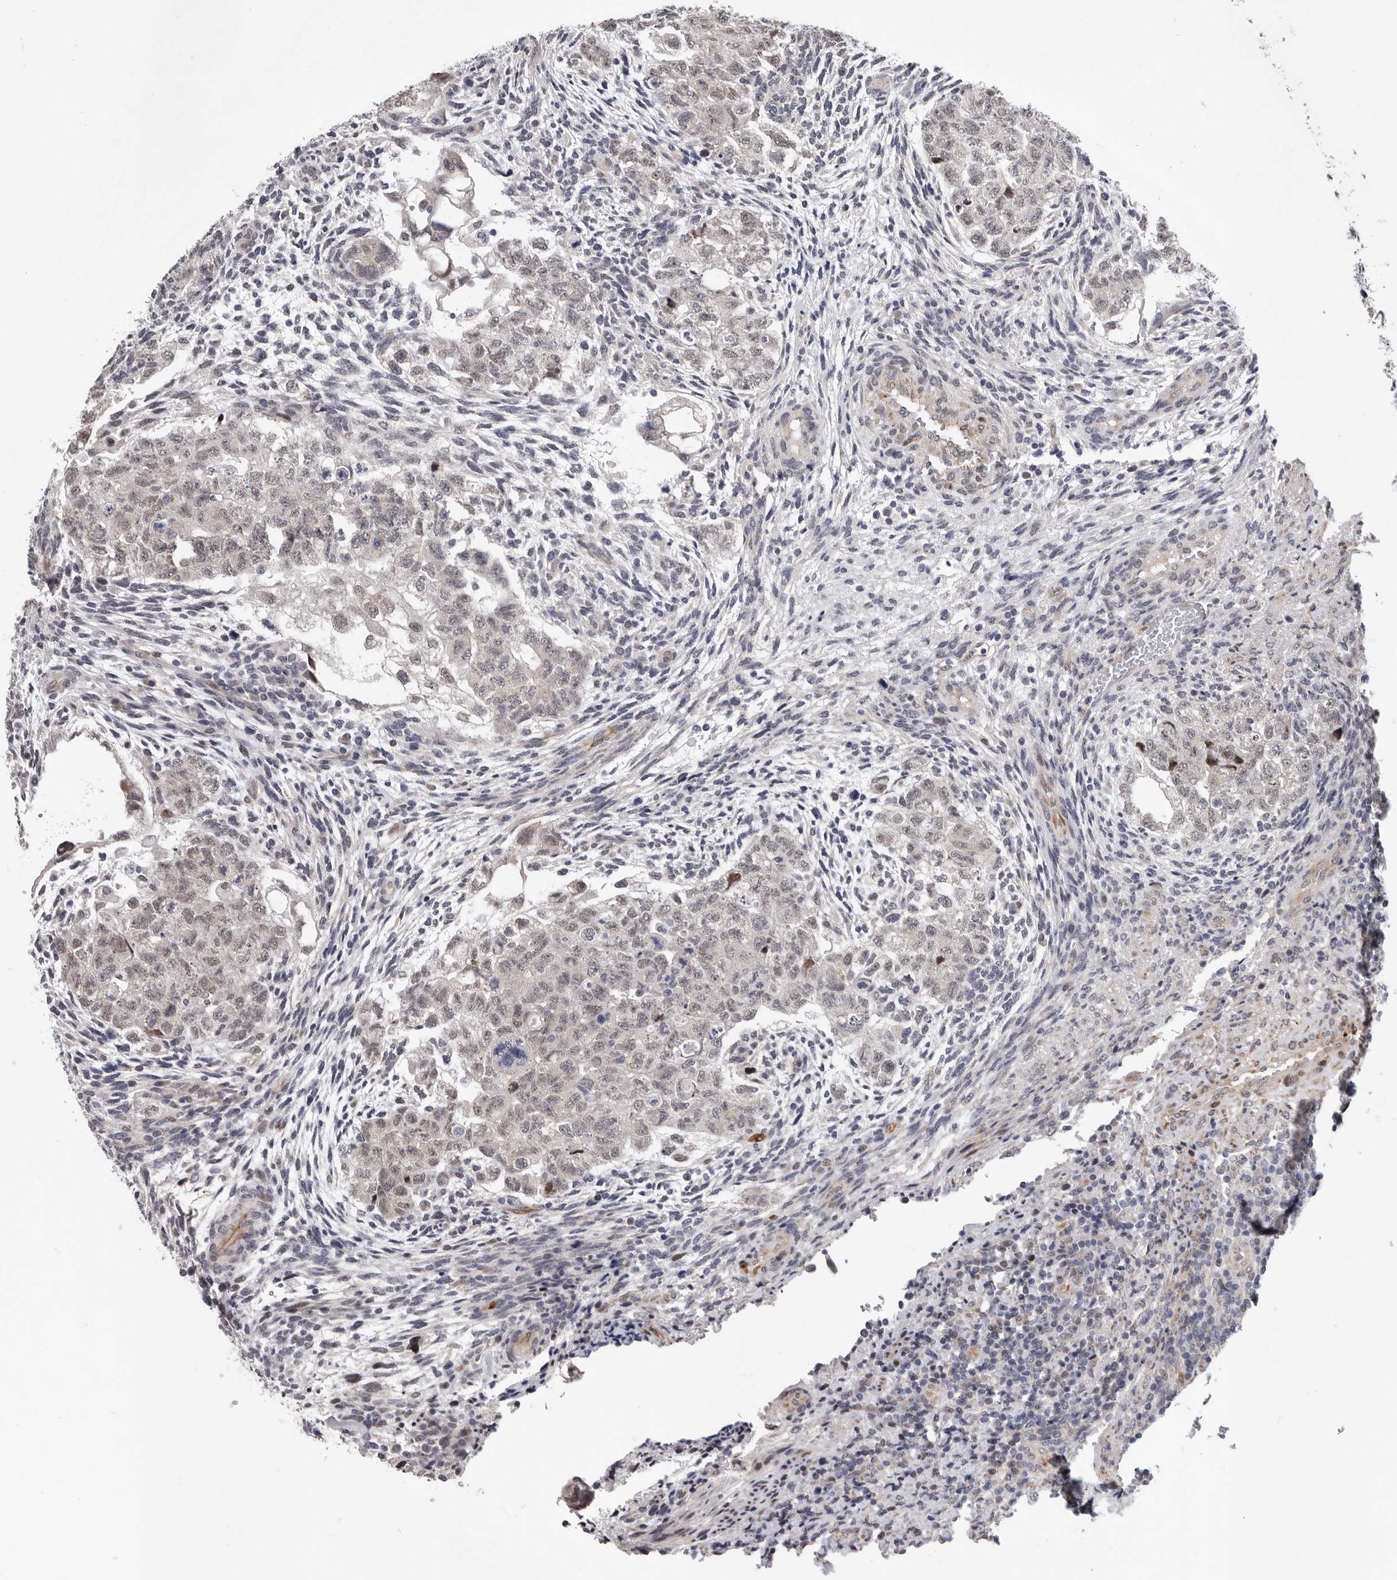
{"staining": {"intensity": "weak", "quantity": "<25%", "location": "nuclear"}, "tissue": "testis cancer", "cell_type": "Tumor cells", "image_type": "cancer", "snomed": [{"axis": "morphology", "description": "Normal tissue, NOS"}, {"axis": "morphology", "description": "Carcinoma, Embryonal, NOS"}, {"axis": "topography", "description": "Testis"}], "caption": "This is an IHC micrograph of testis cancer (embryonal carcinoma). There is no staining in tumor cells.", "gene": "RALGPS2", "patient": {"sex": "male", "age": 36}}